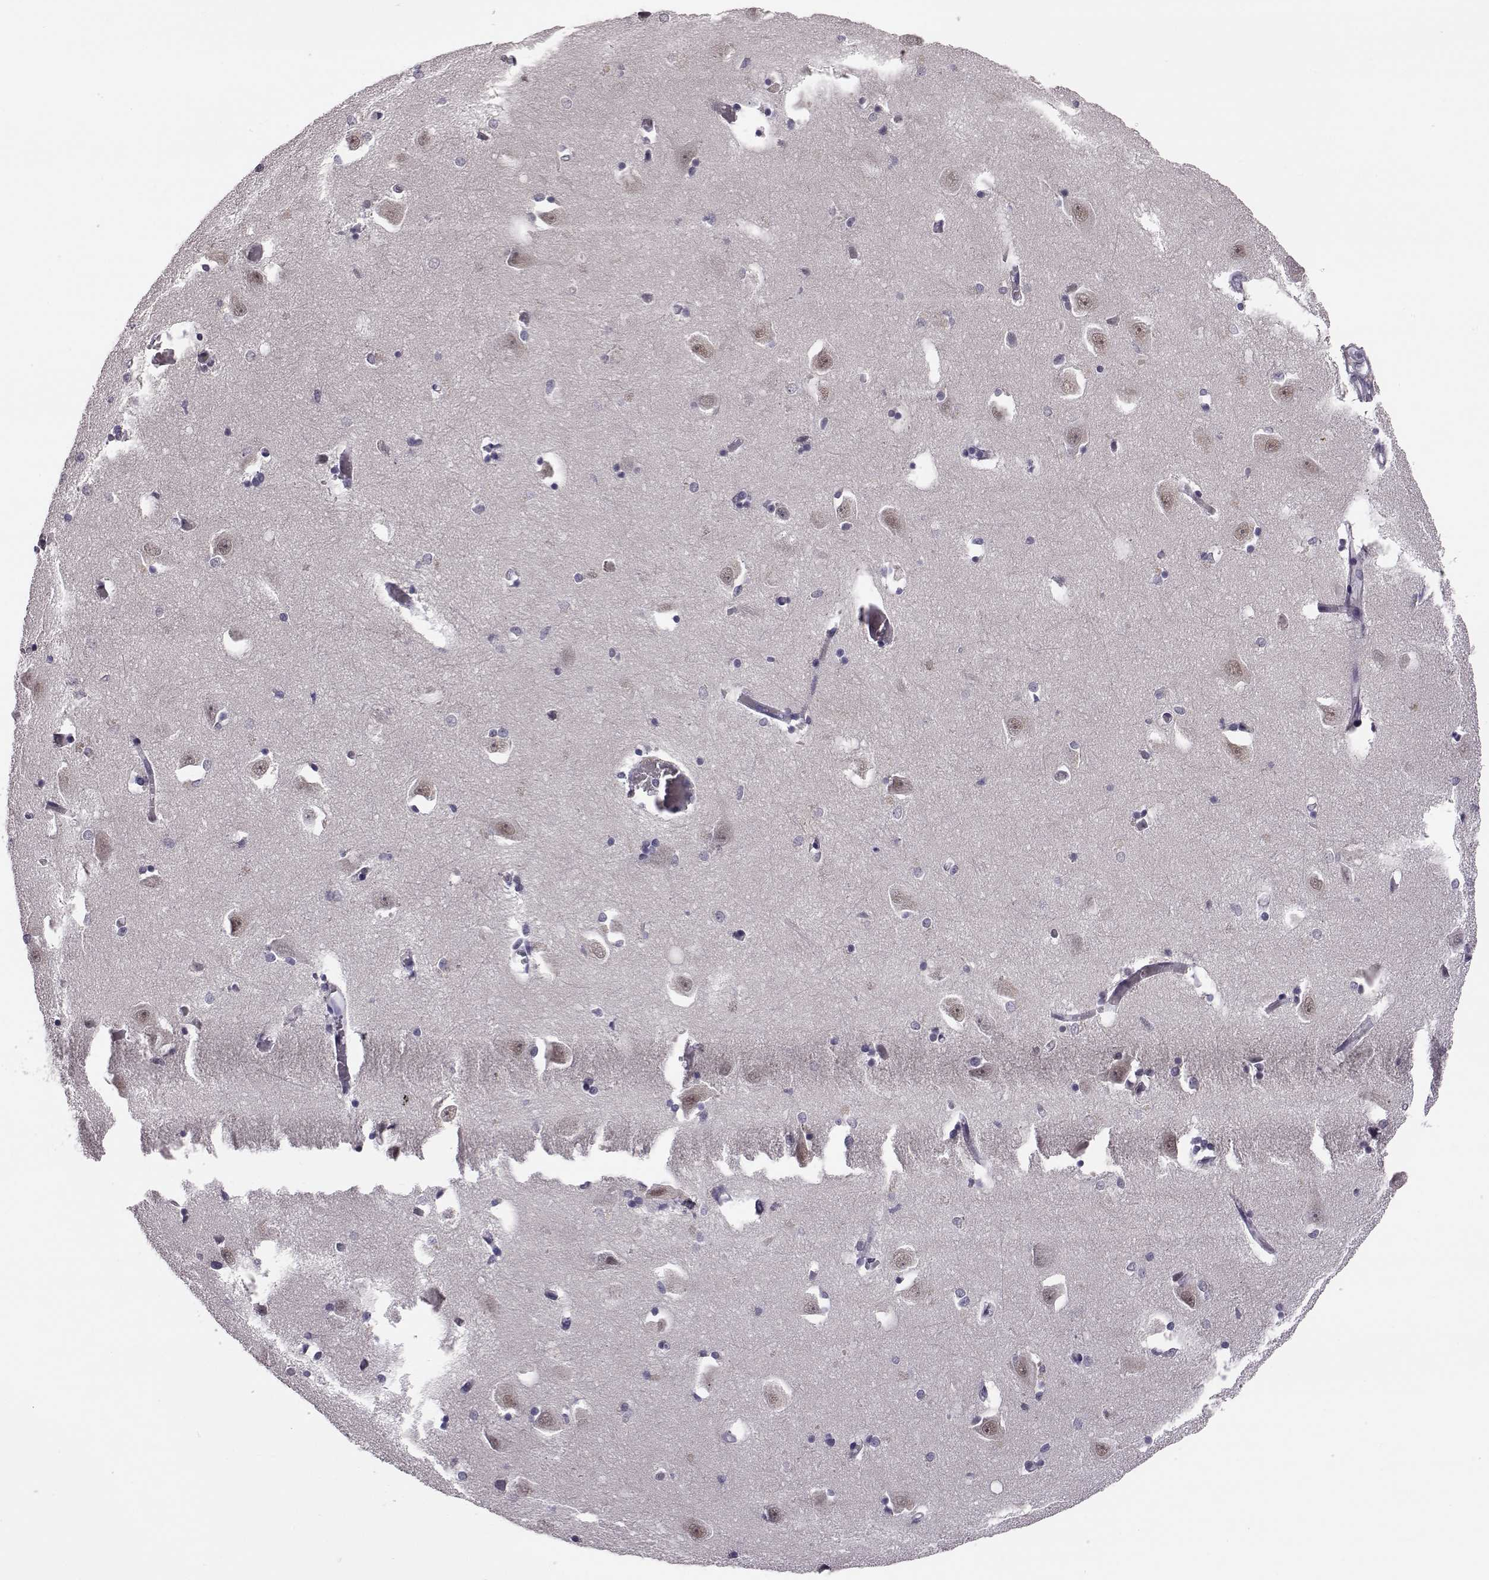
{"staining": {"intensity": "negative", "quantity": "none", "location": "none"}, "tissue": "caudate", "cell_type": "Glial cells", "image_type": "normal", "snomed": [{"axis": "morphology", "description": "Normal tissue, NOS"}, {"axis": "topography", "description": "Lateral ventricle wall"}, {"axis": "topography", "description": "Hippocampus"}], "caption": "Photomicrograph shows no protein expression in glial cells of normal caudate. Nuclei are stained in blue.", "gene": "C10orf62", "patient": {"sex": "female", "age": 63}}